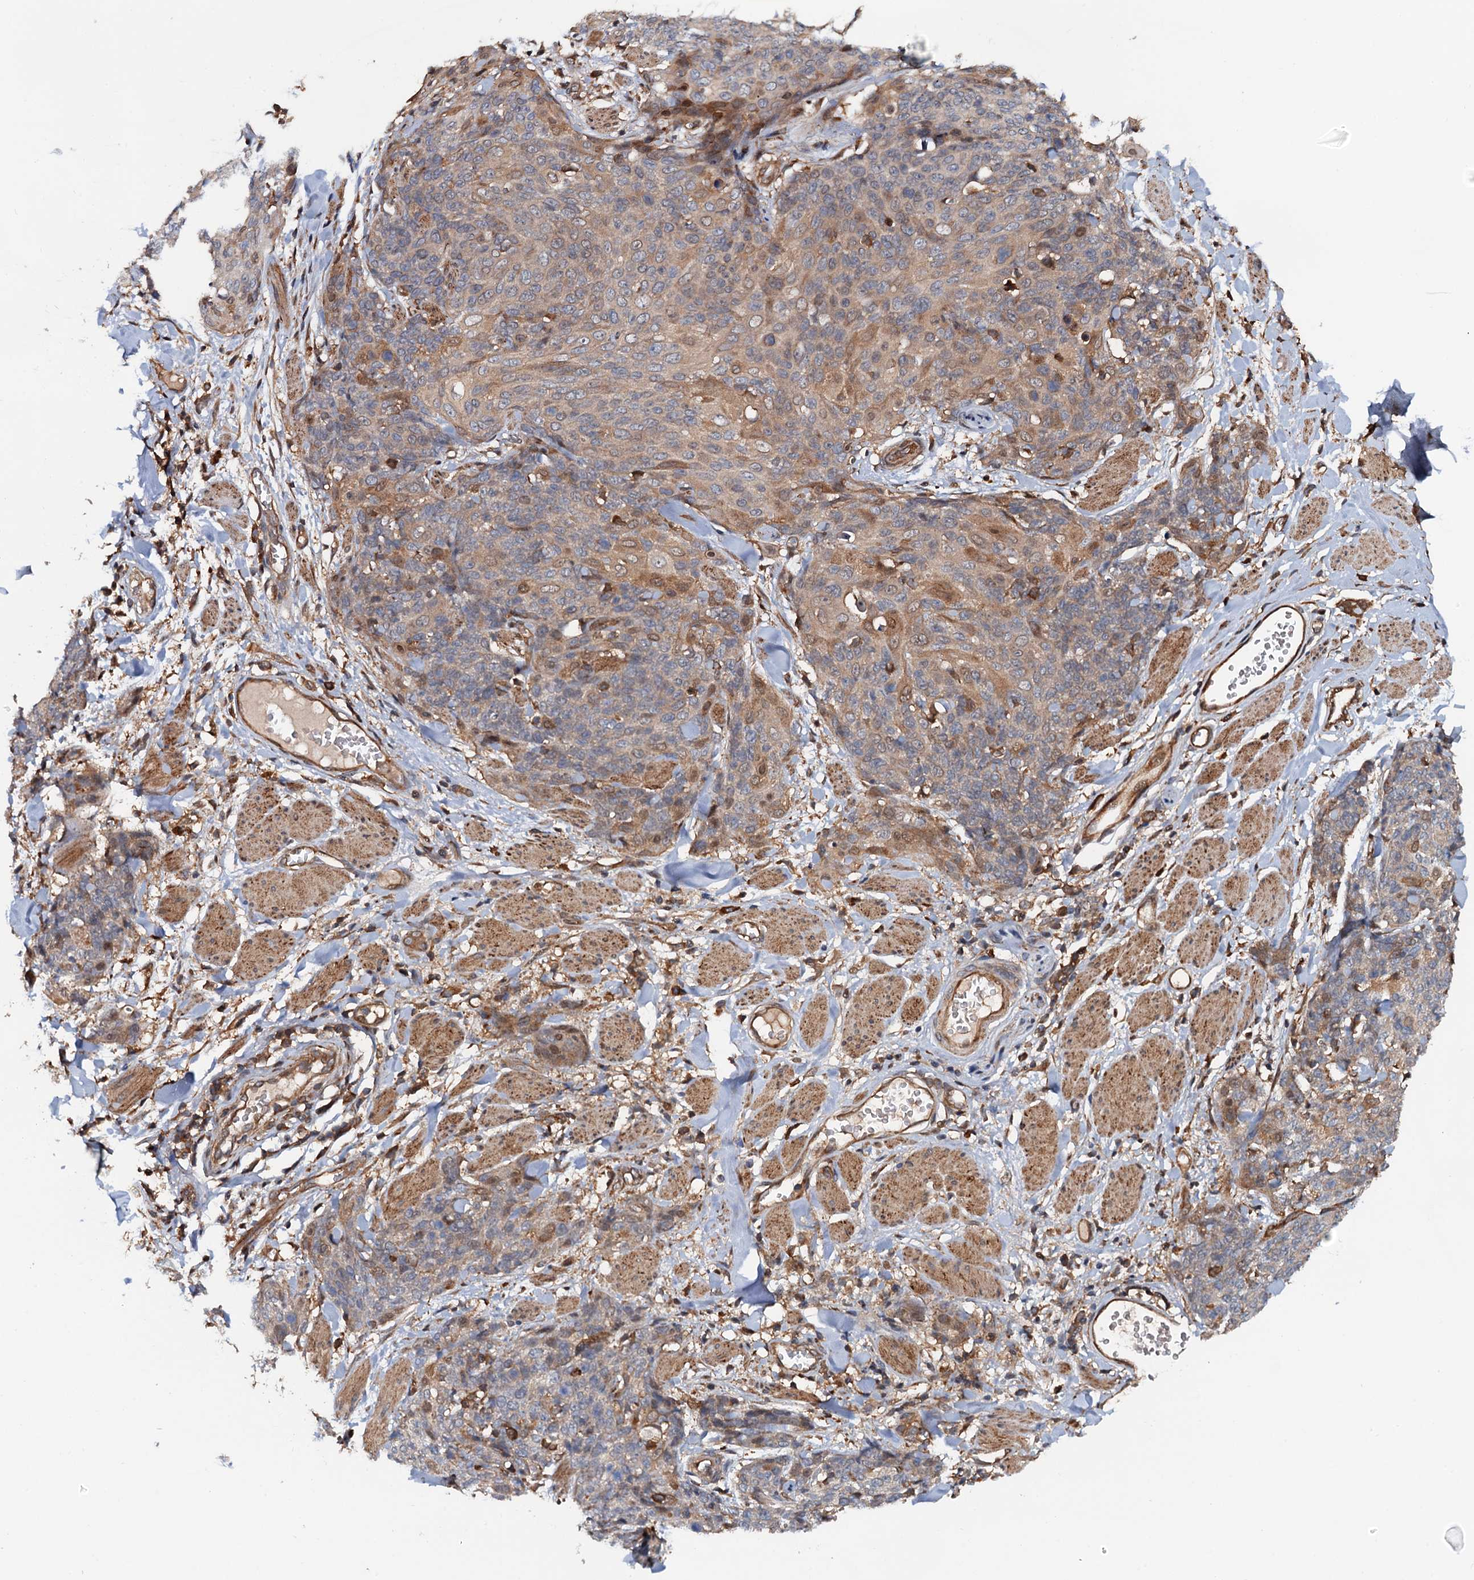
{"staining": {"intensity": "moderate", "quantity": "<25%", "location": "cytoplasmic/membranous"}, "tissue": "skin cancer", "cell_type": "Tumor cells", "image_type": "cancer", "snomed": [{"axis": "morphology", "description": "Squamous cell carcinoma, NOS"}, {"axis": "topography", "description": "Skin"}, {"axis": "topography", "description": "Vulva"}], "caption": "Immunohistochemical staining of human skin cancer exhibits low levels of moderate cytoplasmic/membranous protein staining in about <25% of tumor cells.", "gene": "AAGAB", "patient": {"sex": "female", "age": 85}}